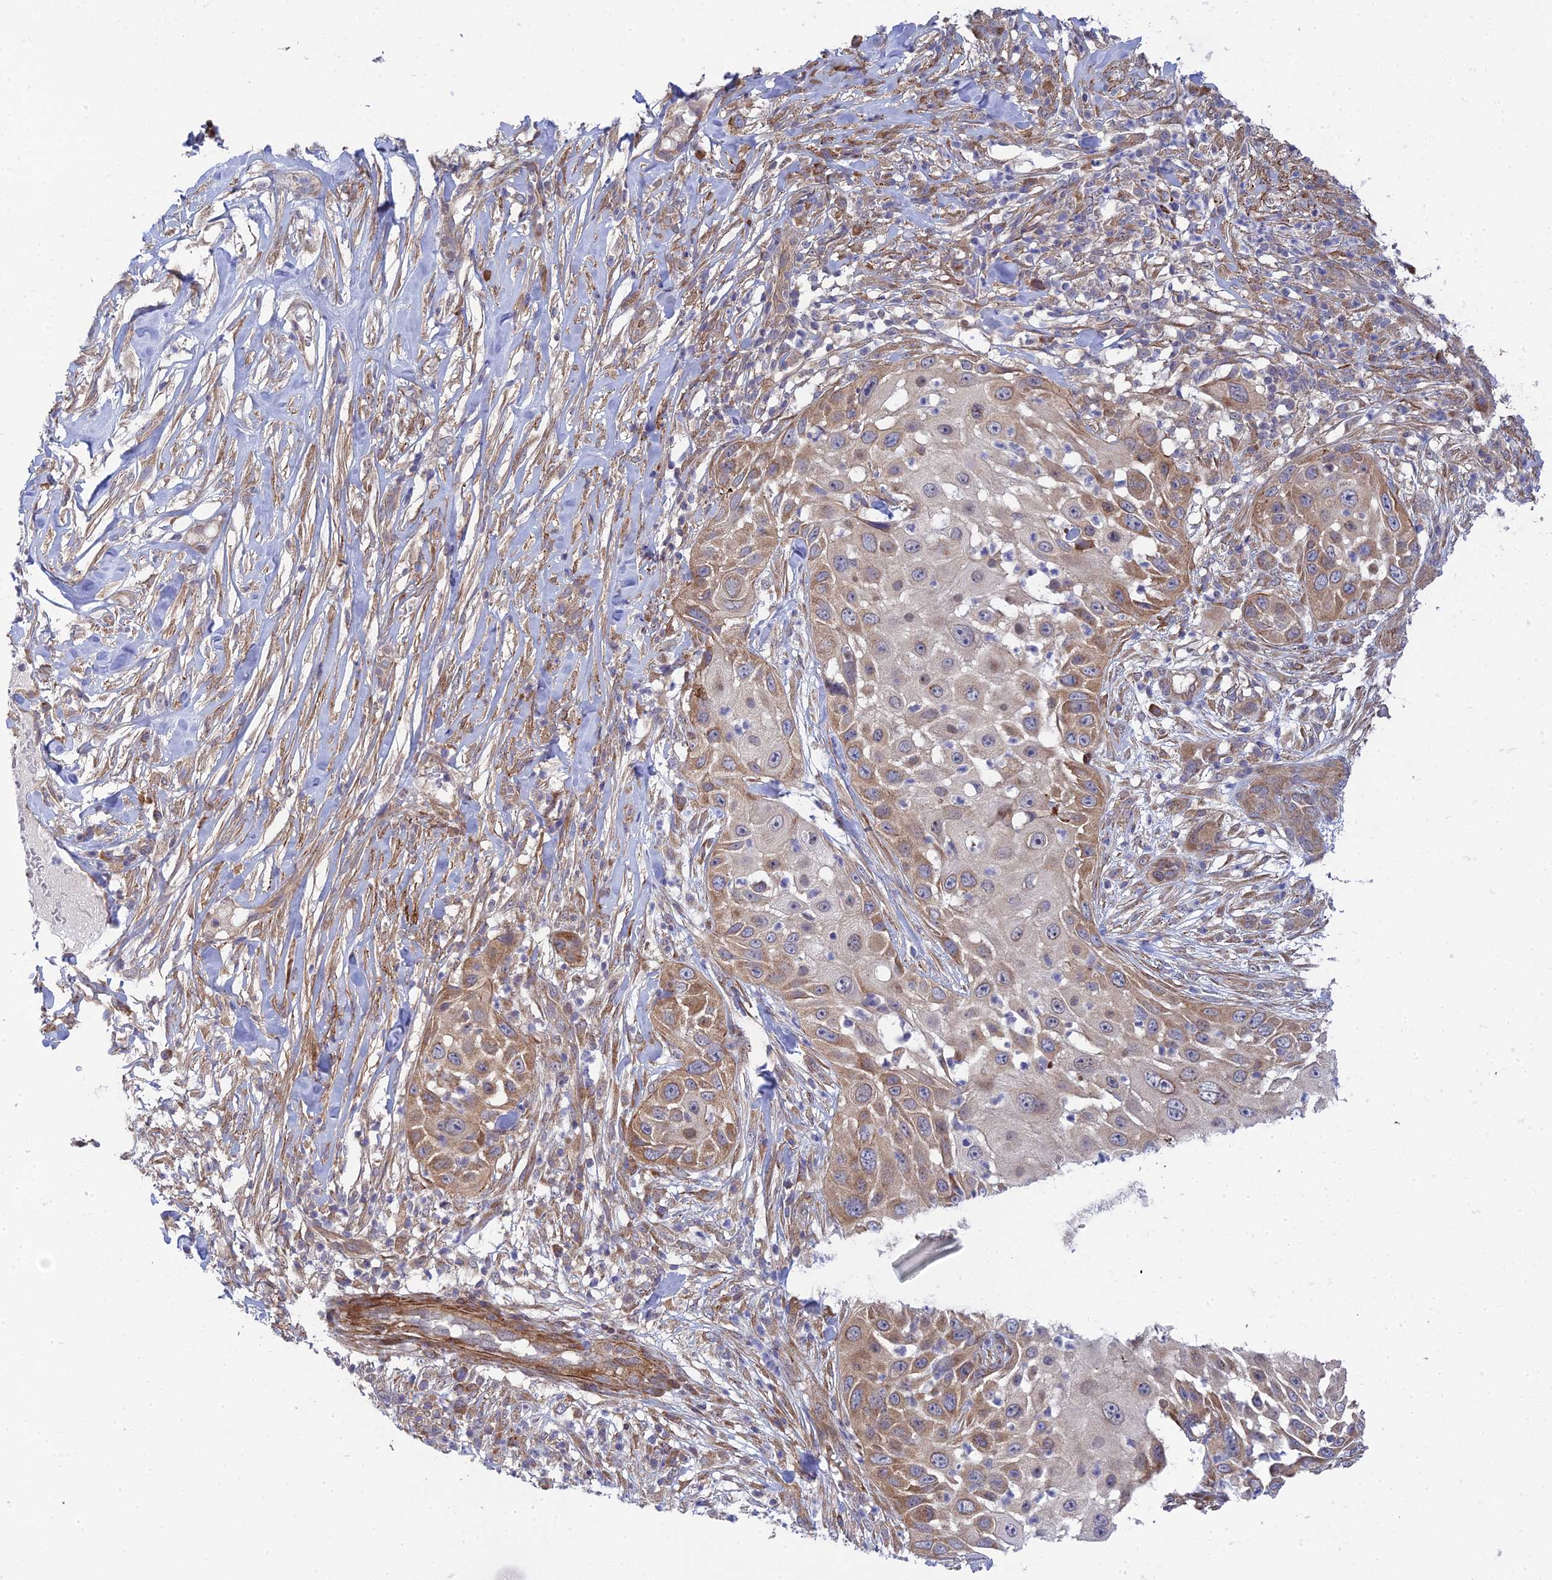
{"staining": {"intensity": "moderate", "quantity": "25%-75%", "location": "cytoplasmic/membranous"}, "tissue": "skin cancer", "cell_type": "Tumor cells", "image_type": "cancer", "snomed": [{"axis": "morphology", "description": "Squamous cell carcinoma, NOS"}, {"axis": "topography", "description": "Skin"}], "caption": "Human skin squamous cell carcinoma stained for a protein (brown) demonstrates moderate cytoplasmic/membranous positive positivity in approximately 25%-75% of tumor cells.", "gene": "INCA1", "patient": {"sex": "female", "age": 44}}